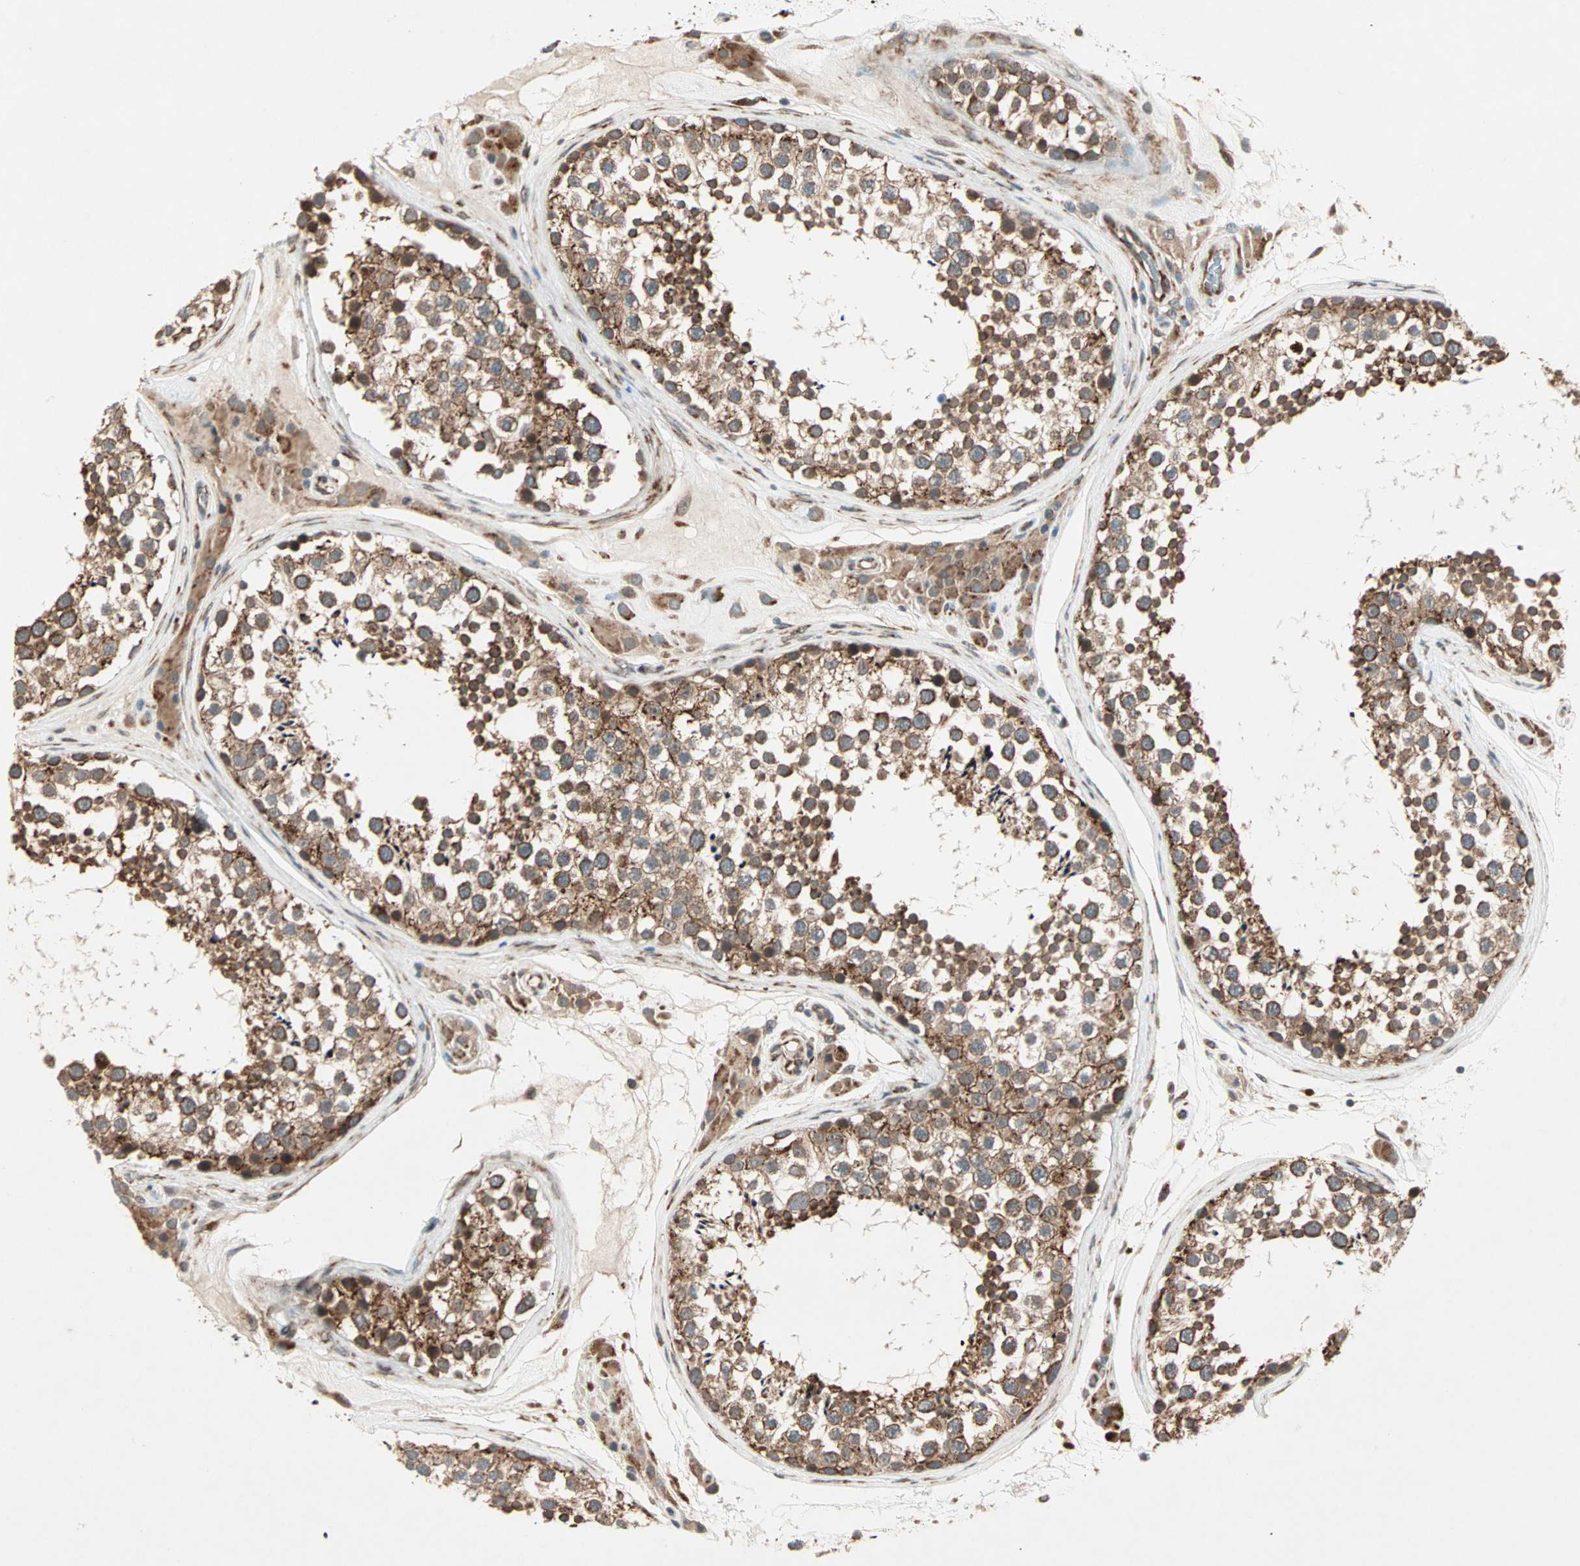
{"staining": {"intensity": "strong", "quantity": ">75%", "location": "cytoplasmic/membranous"}, "tissue": "testis", "cell_type": "Cells in seminiferous ducts", "image_type": "normal", "snomed": [{"axis": "morphology", "description": "Normal tissue, NOS"}, {"axis": "topography", "description": "Testis"}], "caption": "Normal testis shows strong cytoplasmic/membranous staining in approximately >75% of cells in seminiferous ducts Immunohistochemistry (ihc) stains the protein in brown and the nuclei are stained blue..", "gene": "ZNF37A", "patient": {"sex": "male", "age": 46}}